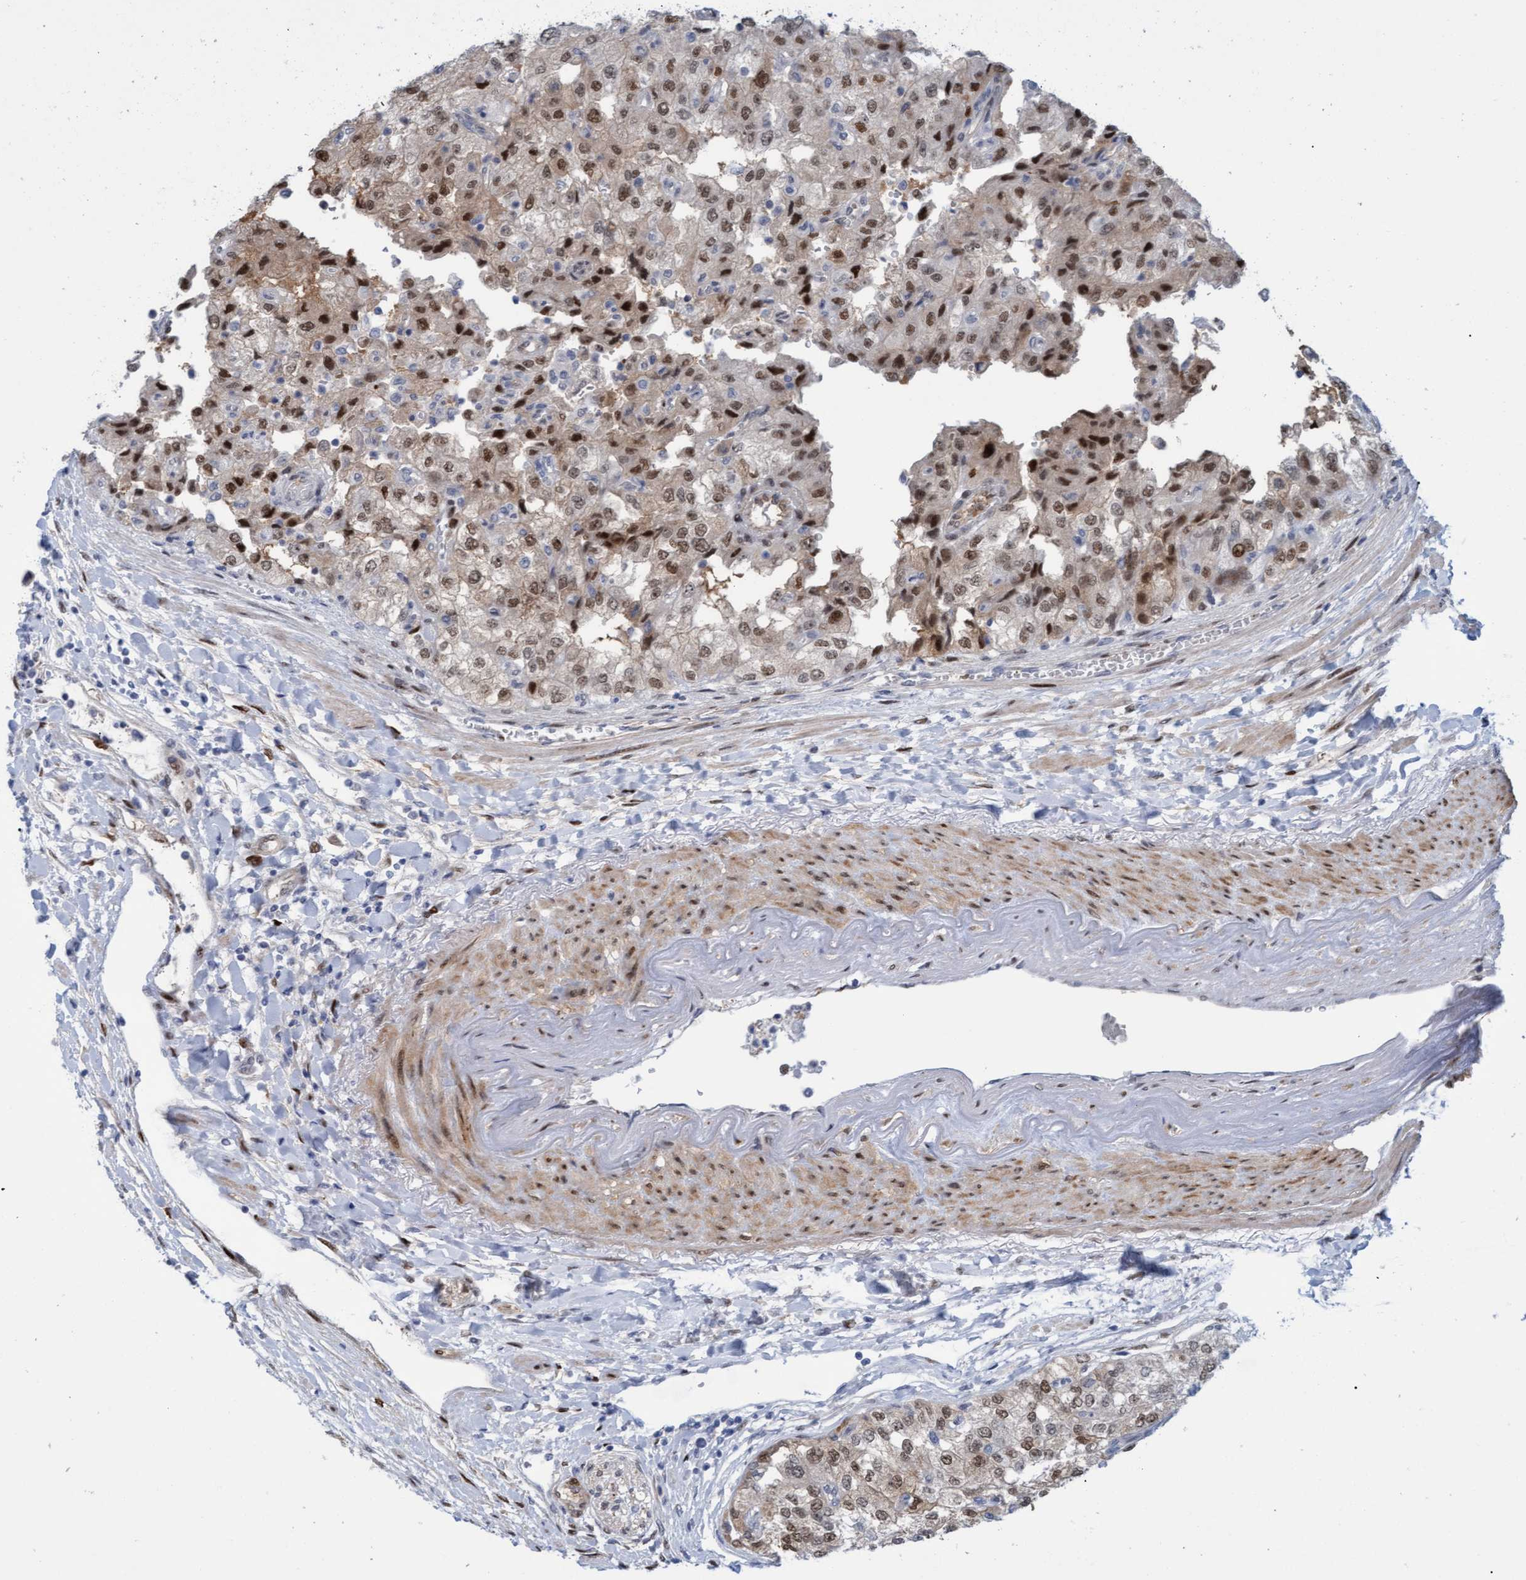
{"staining": {"intensity": "moderate", "quantity": ">75%", "location": "nuclear"}, "tissue": "renal cancer", "cell_type": "Tumor cells", "image_type": "cancer", "snomed": [{"axis": "morphology", "description": "Adenocarcinoma, NOS"}, {"axis": "topography", "description": "Kidney"}], "caption": "Immunohistochemistry of human renal adenocarcinoma displays medium levels of moderate nuclear expression in about >75% of tumor cells. The protein of interest is shown in brown color, while the nuclei are stained blue.", "gene": "PINX1", "patient": {"sex": "female", "age": 54}}